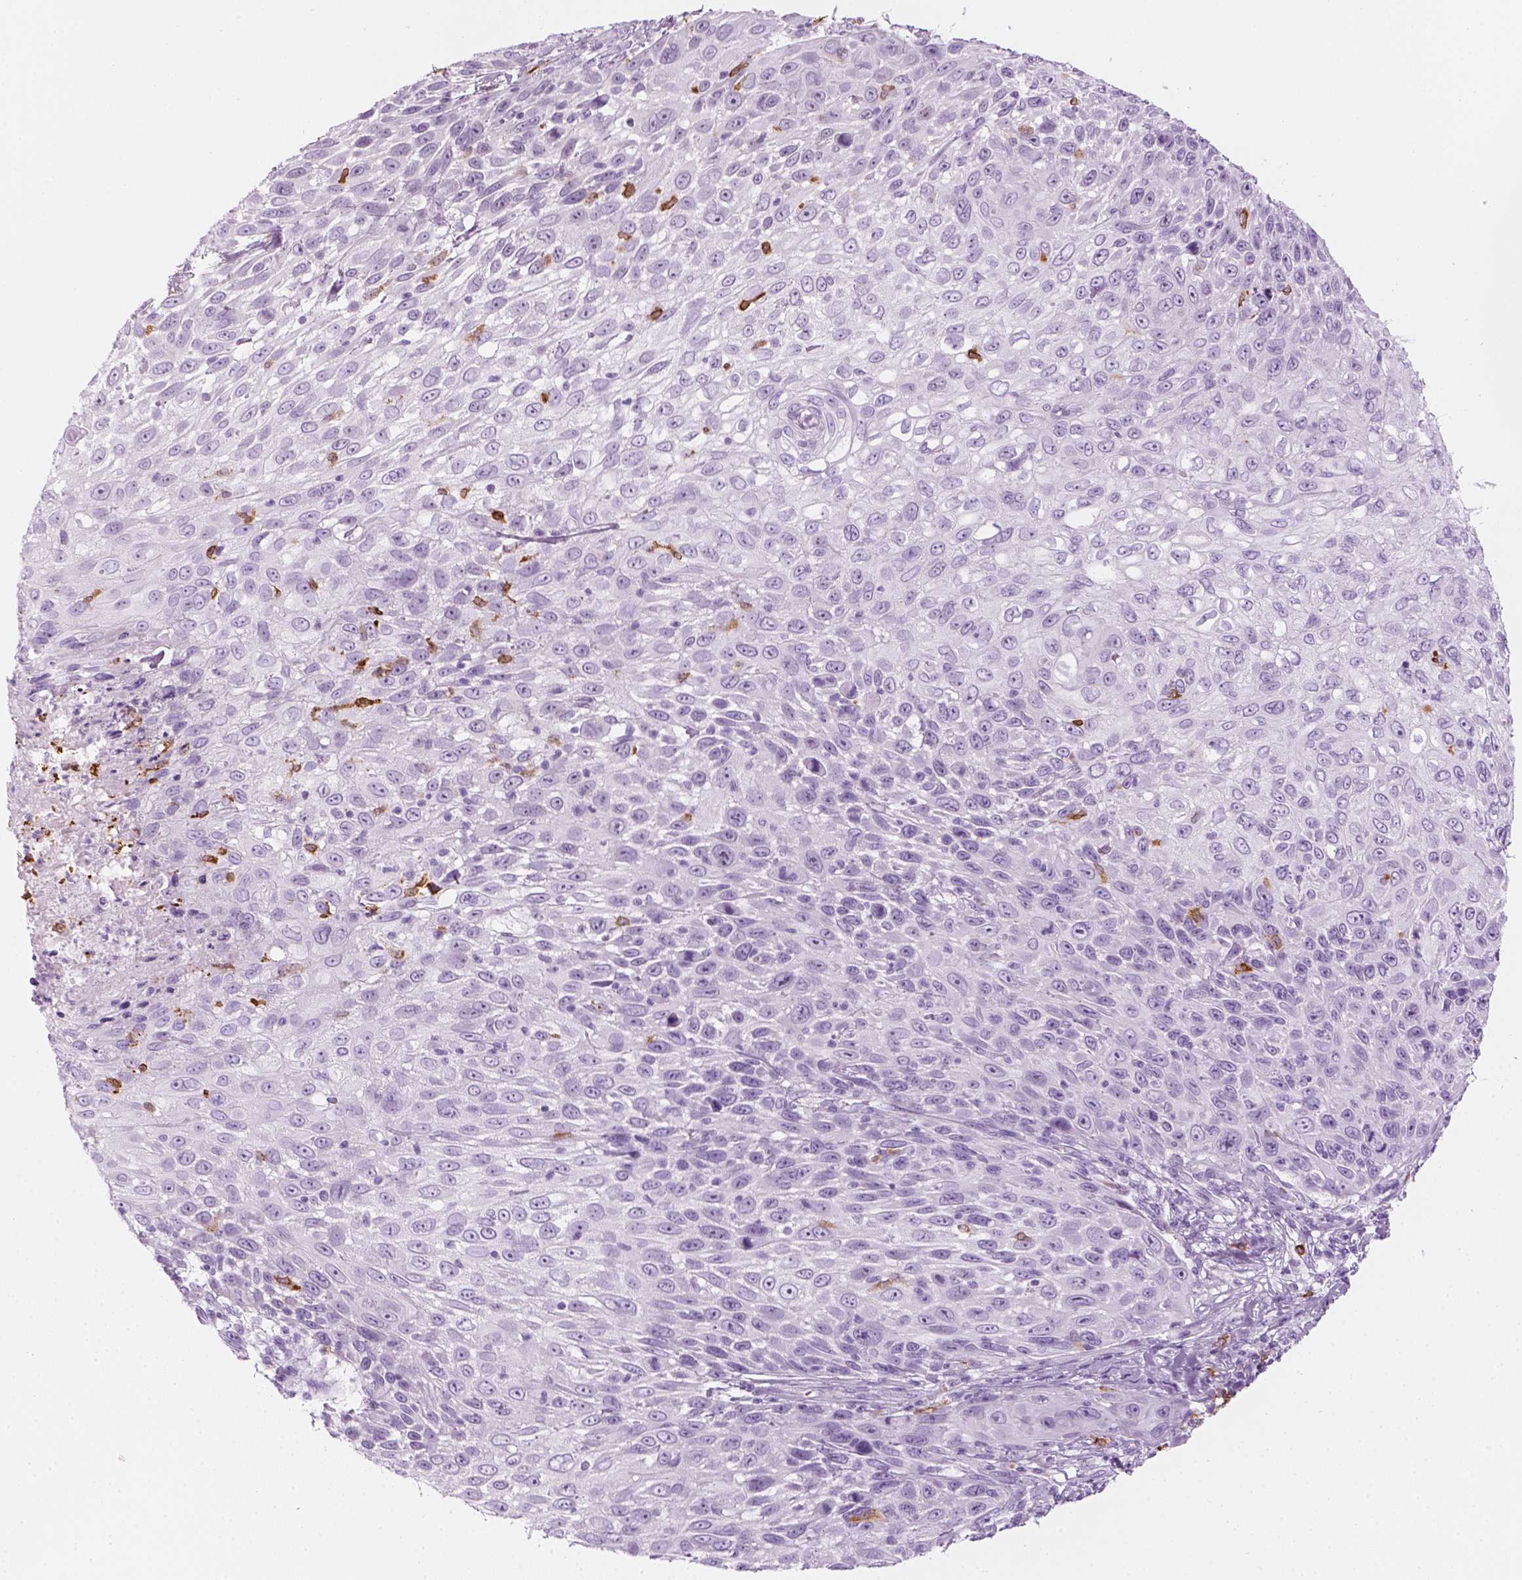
{"staining": {"intensity": "negative", "quantity": "none", "location": "none"}, "tissue": "skin cancer", "cell_type": "Tumor cells", "image_type": "cancer", "snomed": [{"axis": "morphology", "description": "Squamous cell carcinoma, NOS"}, {"axis": "topography", "description": "Skin"}], "caption": "There is no significant expression in tumor cells of skin squamous cell carcinoma.", "gene": "CES1", "patient": {"sex": "male", "age": 92}}